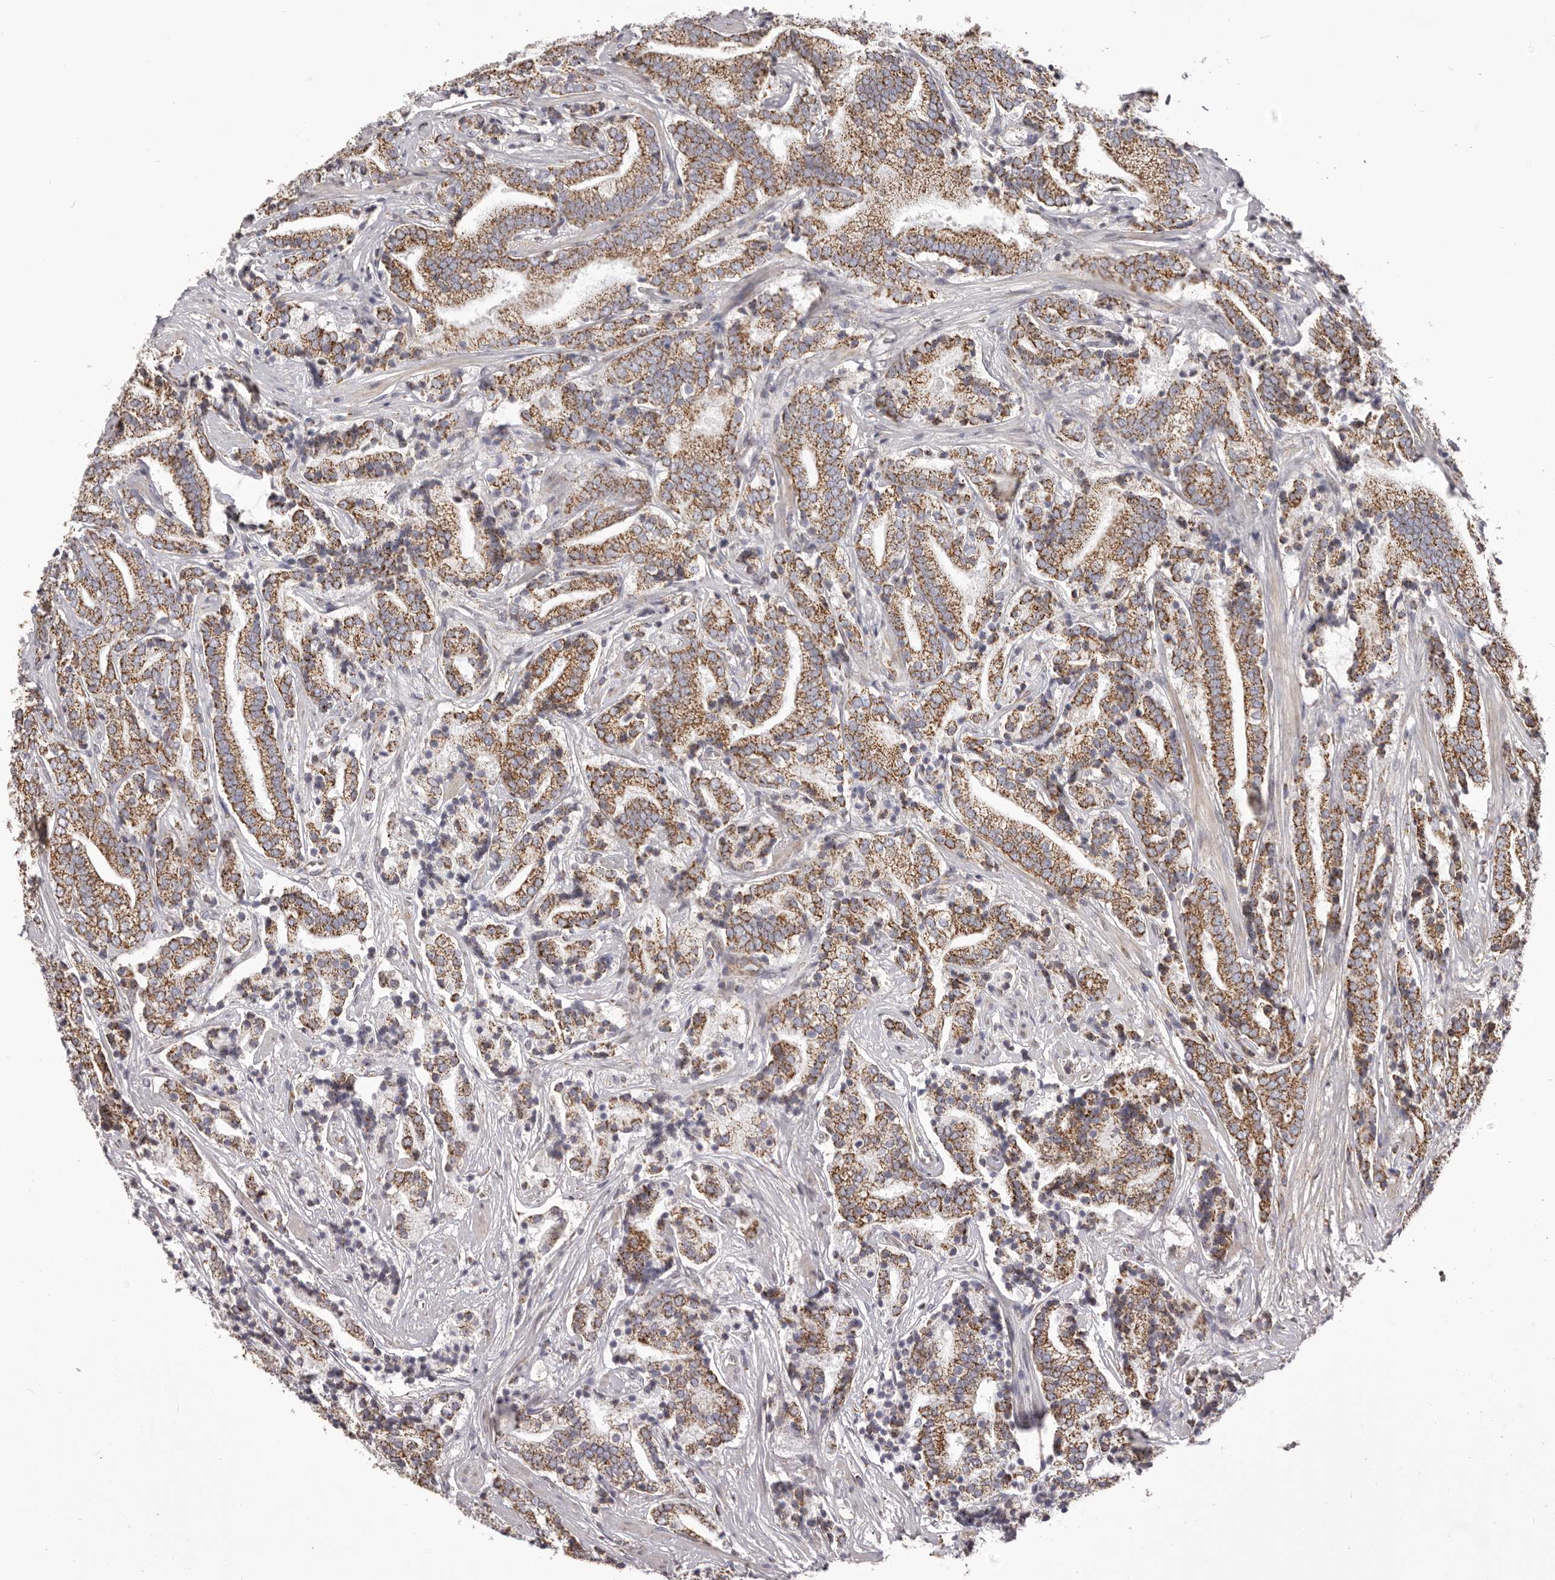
{"staining": {"intensity": "moderate", "quantity": ">75%", "location": "cytoplasmic/membranous"}, "tissue": "prostate cancer", "cell_type": "Tumor cells", "image_type": "cancer", "snomed": [{"axis": "morphology", "description": "Adenocarcinoma, High grade"}, {"axis": "topography", "description": "Prostate"}], "caption": "Immunohistochemical staining of human prostate cancer shows medium levels of moderate cytoplasmic/membranous positivity in approximately >75% of tumor cells.", "gene": "CHRM2", "patient": {"sex": "male", "age": 57}}